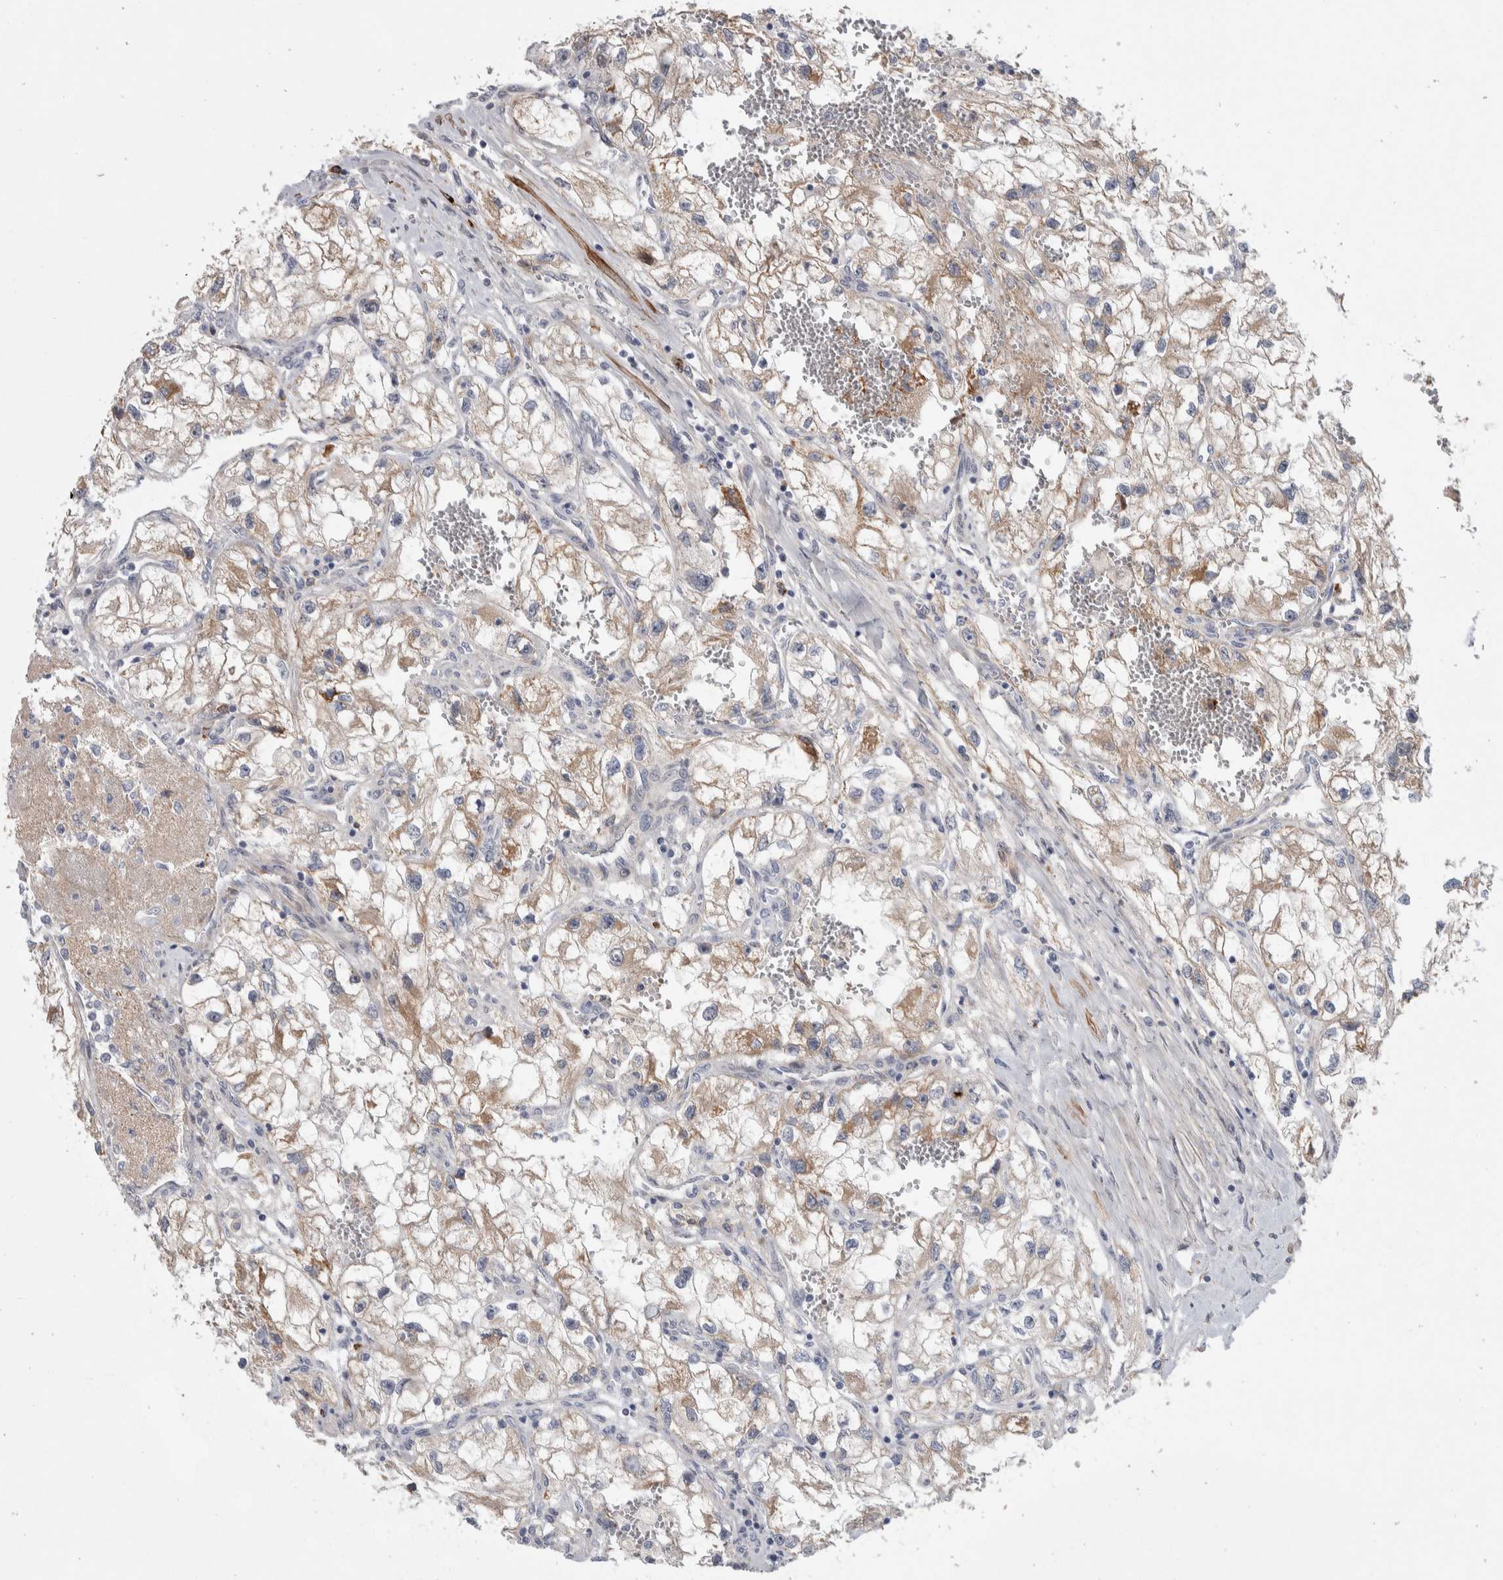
{"staining": {"intensity": "weak", "quantity": ">75%", "location": "cytoplasmic/membranous"}, "tissue": "renal cancer", "cell_type": "Tumor cells", "image_type": "cancer", "snomed": [{"axis": "morphology", "description": "Adenocarcinoma, NOS"}, {"axis": "topography", "description": "Kidney"}], "caption": "Tumor cells demonstrate low levels of weak cytoplasmic/membranous staining in about >75% of cells in renal cancer (adenocarcinoma).", "gene": "PSMG3", "patient": {"sex": "female", "age": 70}}